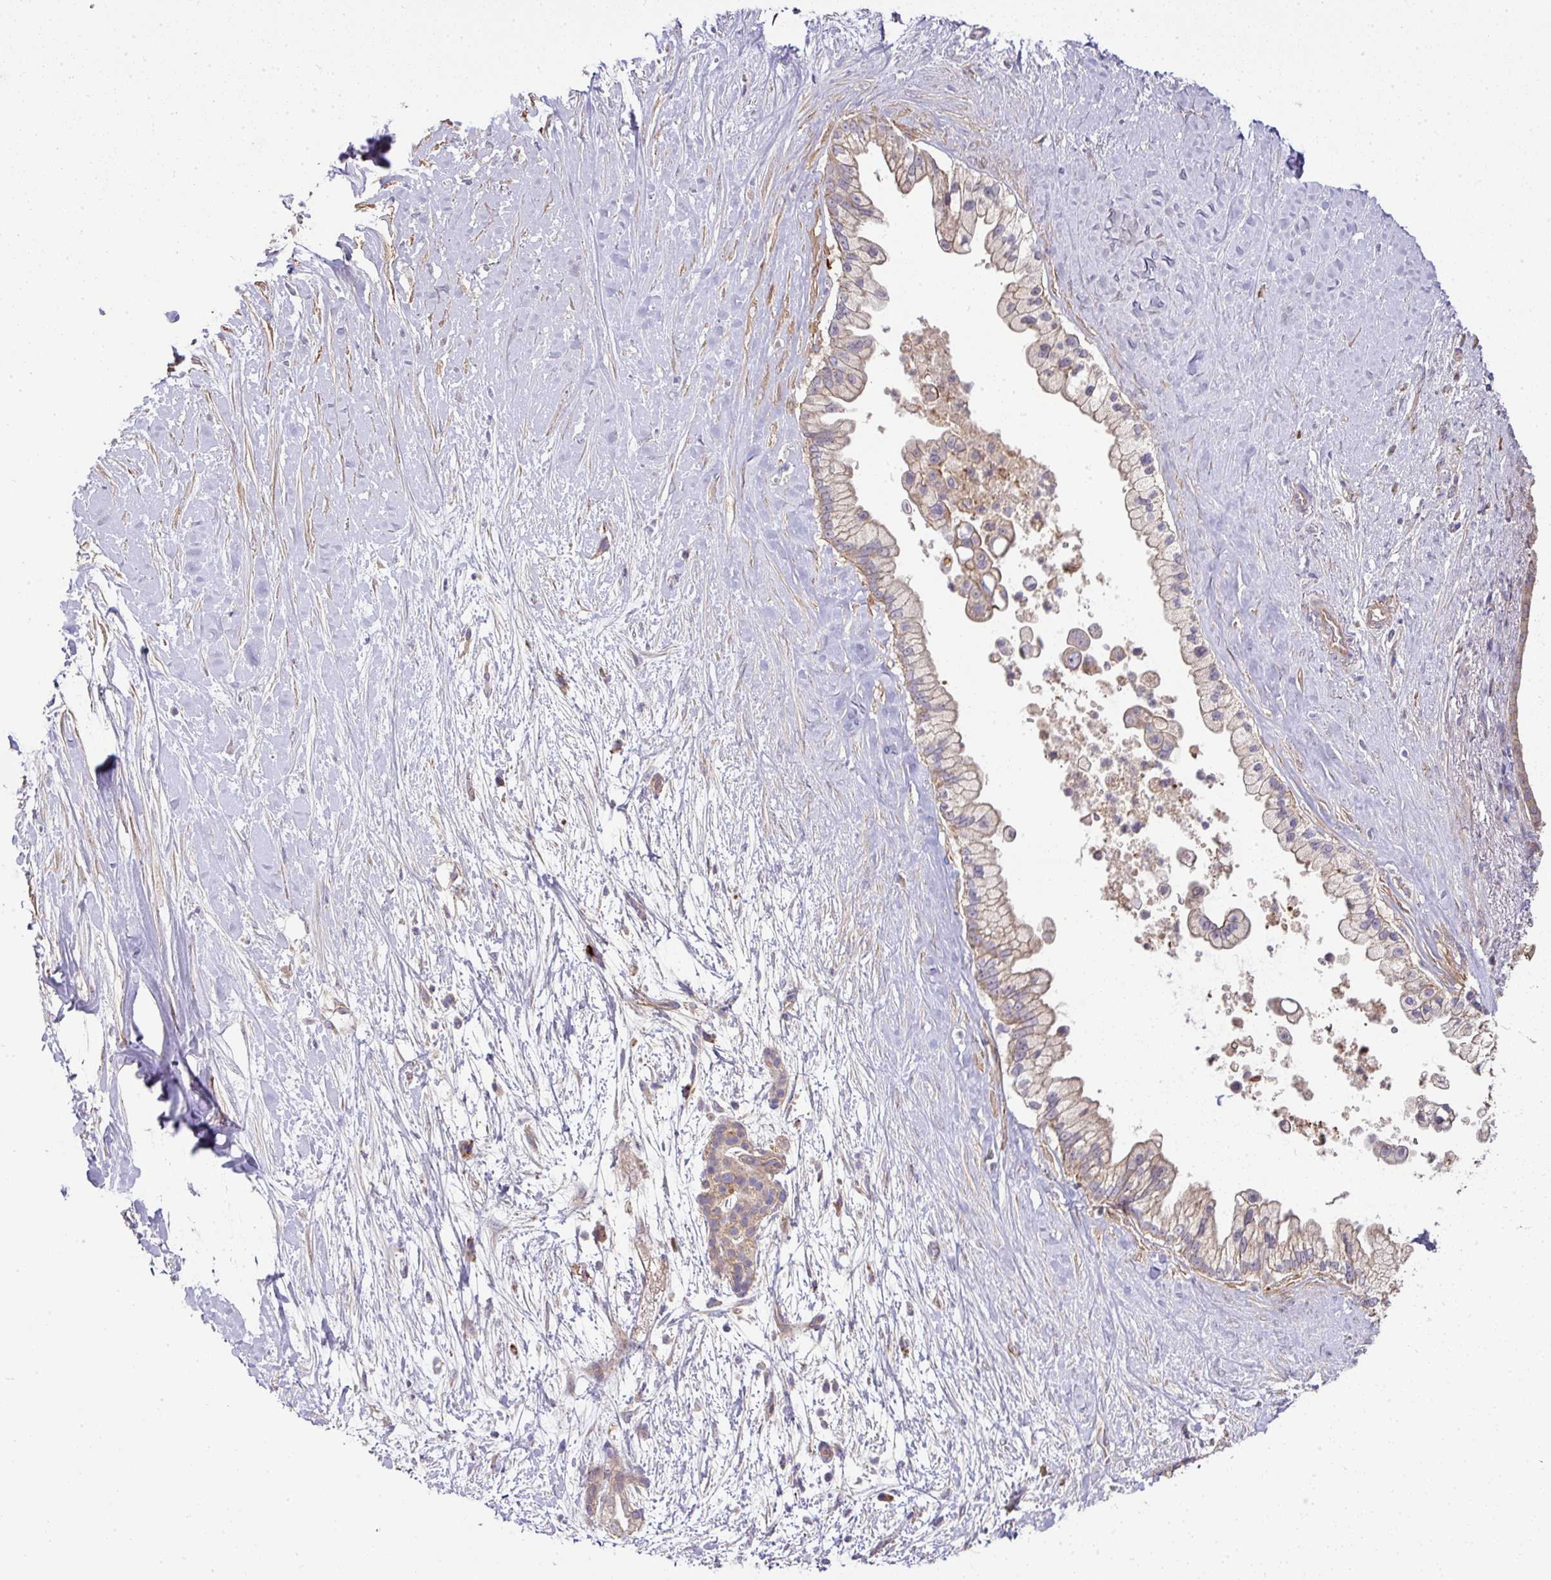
{"staining": {"intensity": "weak", "quantity": ">75%", "location": "cytoplasmic/membranous"}, "tissue": "pancreatic cancer", "cell_type": "Tumor cells", "image_type": "cancer", "snomed": [{"axis": "morphology", "description": "Adenocarcinoma, NOS"}, {"axis": "topography", "description": "Pancreas"}], "caption": "Protein analysis of pancreatic adenocarcinoma tissue exhibits weak cytoplasmic/membranous expression in approximately >75% of tumor cells.", "gene": "STK35", "patient": {"sex": "female", "age": 69}}